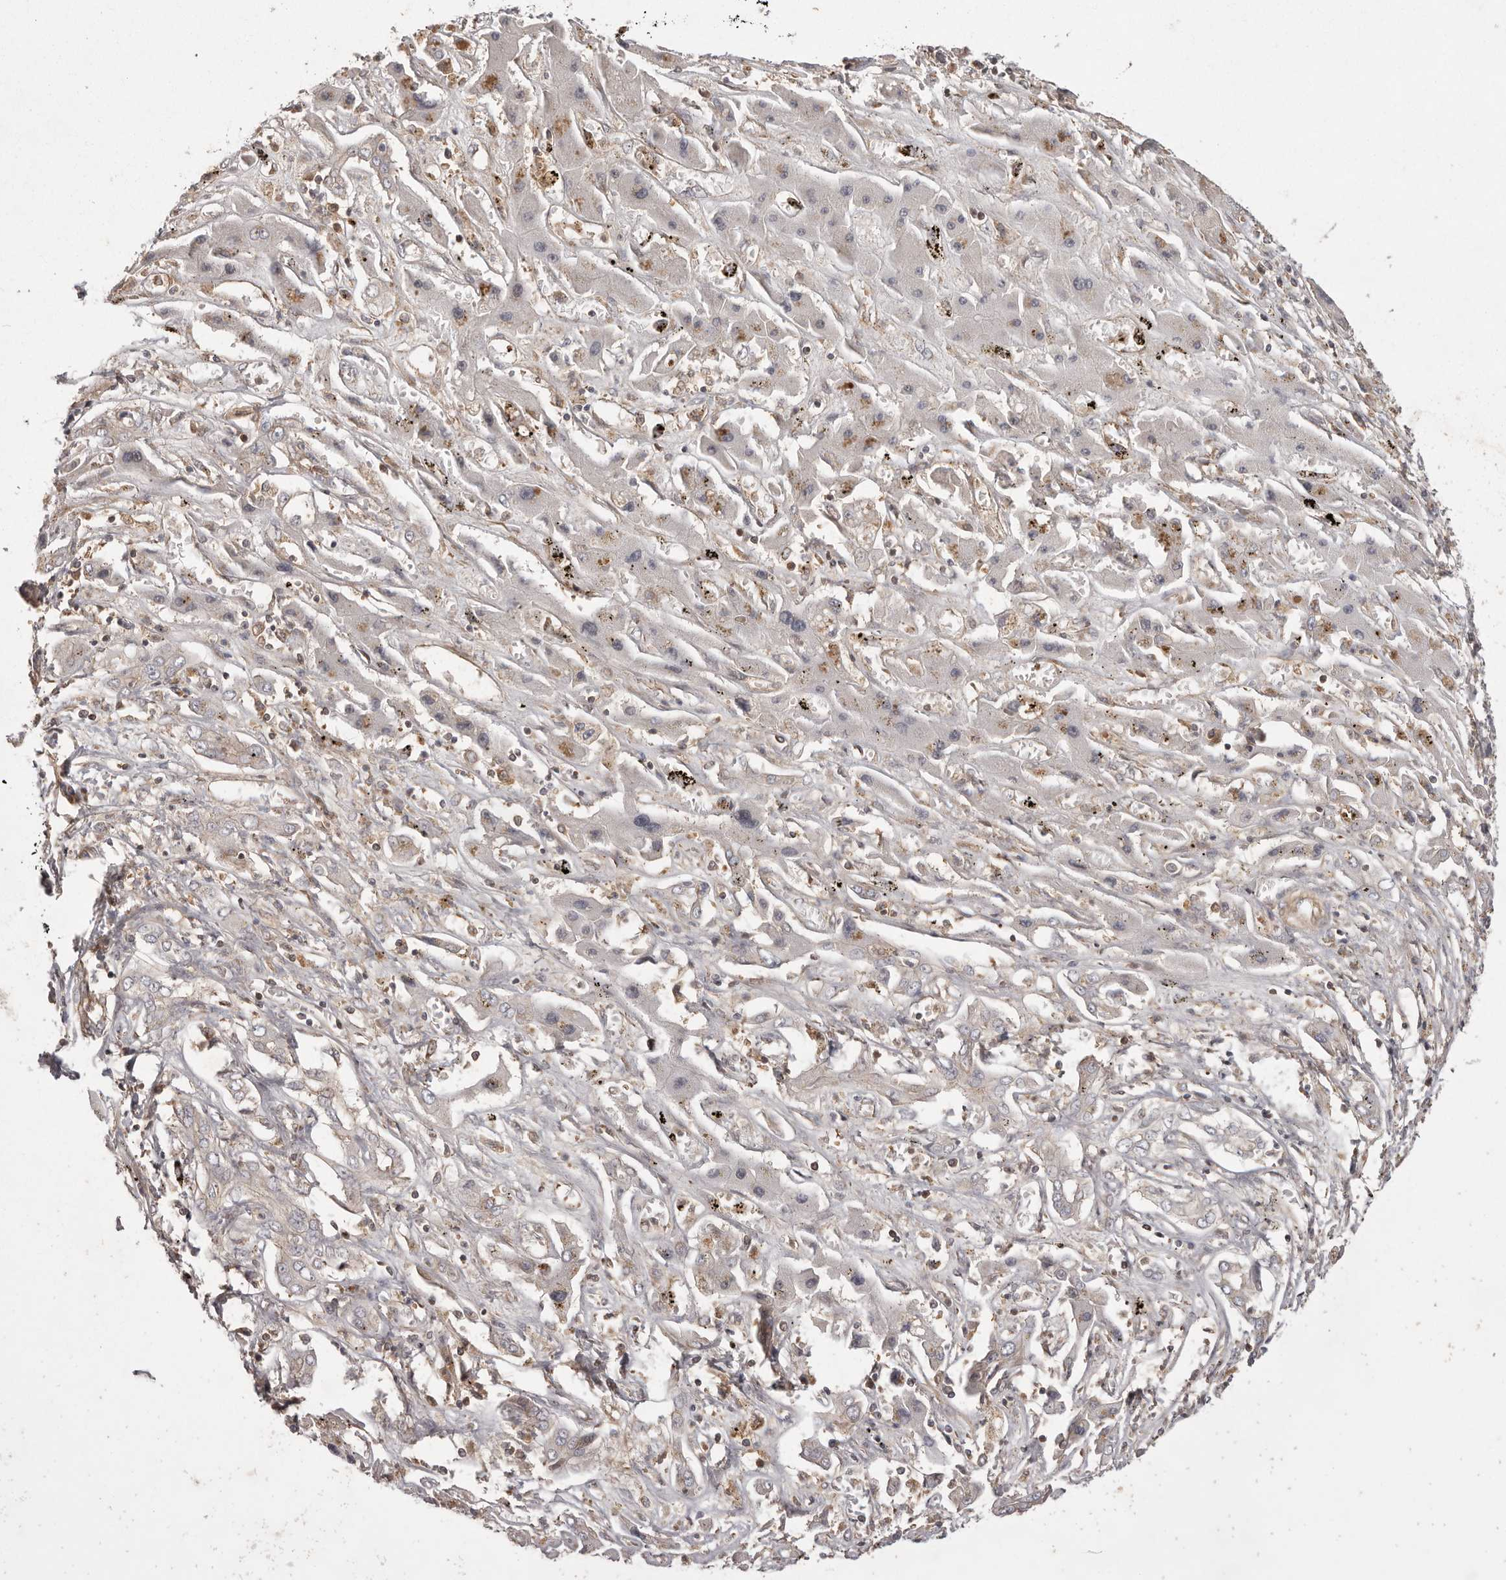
{"staining": {"intensity": "negative", "quantity": "none", "location": "none"}, "tissue": "liver cancer", "cell_type": "Tumor cells", "image_type": "cancer", "snomed": [{"axis": "morphology", "description": "Cholangiocarcinoma"}, {"axis": "topography", "description": "Liver"}], "caption": "This is an IHC histopathology image of cholangiocarcinoma (liver). There is no positivity in tumor cells.", "gene": "NFKBIA", "patient": {"sex": "male", "age": 67}}